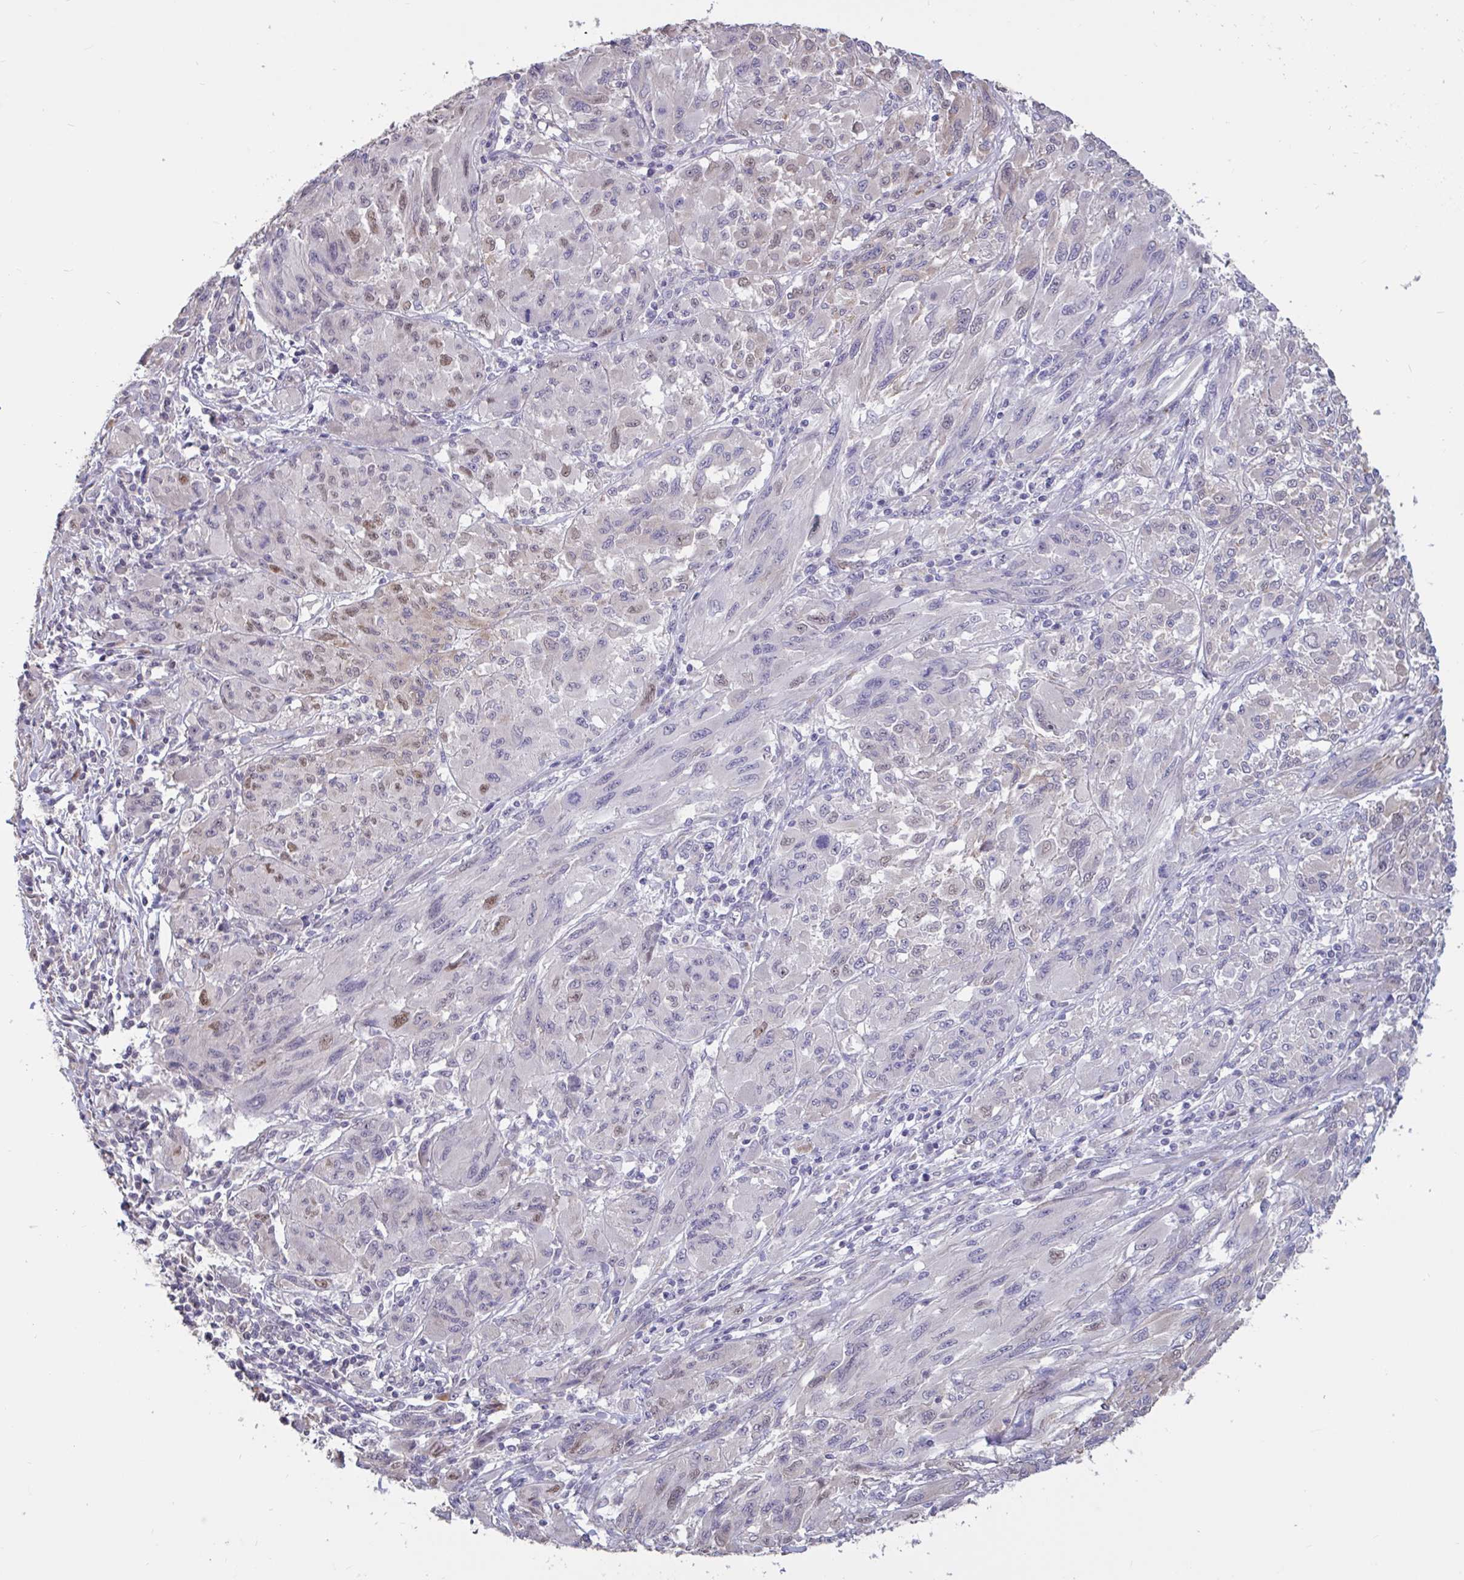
{"staining": {"intensity": "weak", "quantity": "<25%", "location": "cytoplasmic/membranous"}, "tissue": "melanoma", "cell_type": "Tumor cells", "image_type": "cancer", "snomed": [{"axis": "morphology", "description": "Malignant melanoma, NOS"}, {"axis": "topography", "description": "Skin"}], "caption": "A micrograph of malignant melanoma stained for a protein reveals no brown staining in tumor cells.", "gene": "DDX39A", "patient": {"sex": "female", "age": 91}}